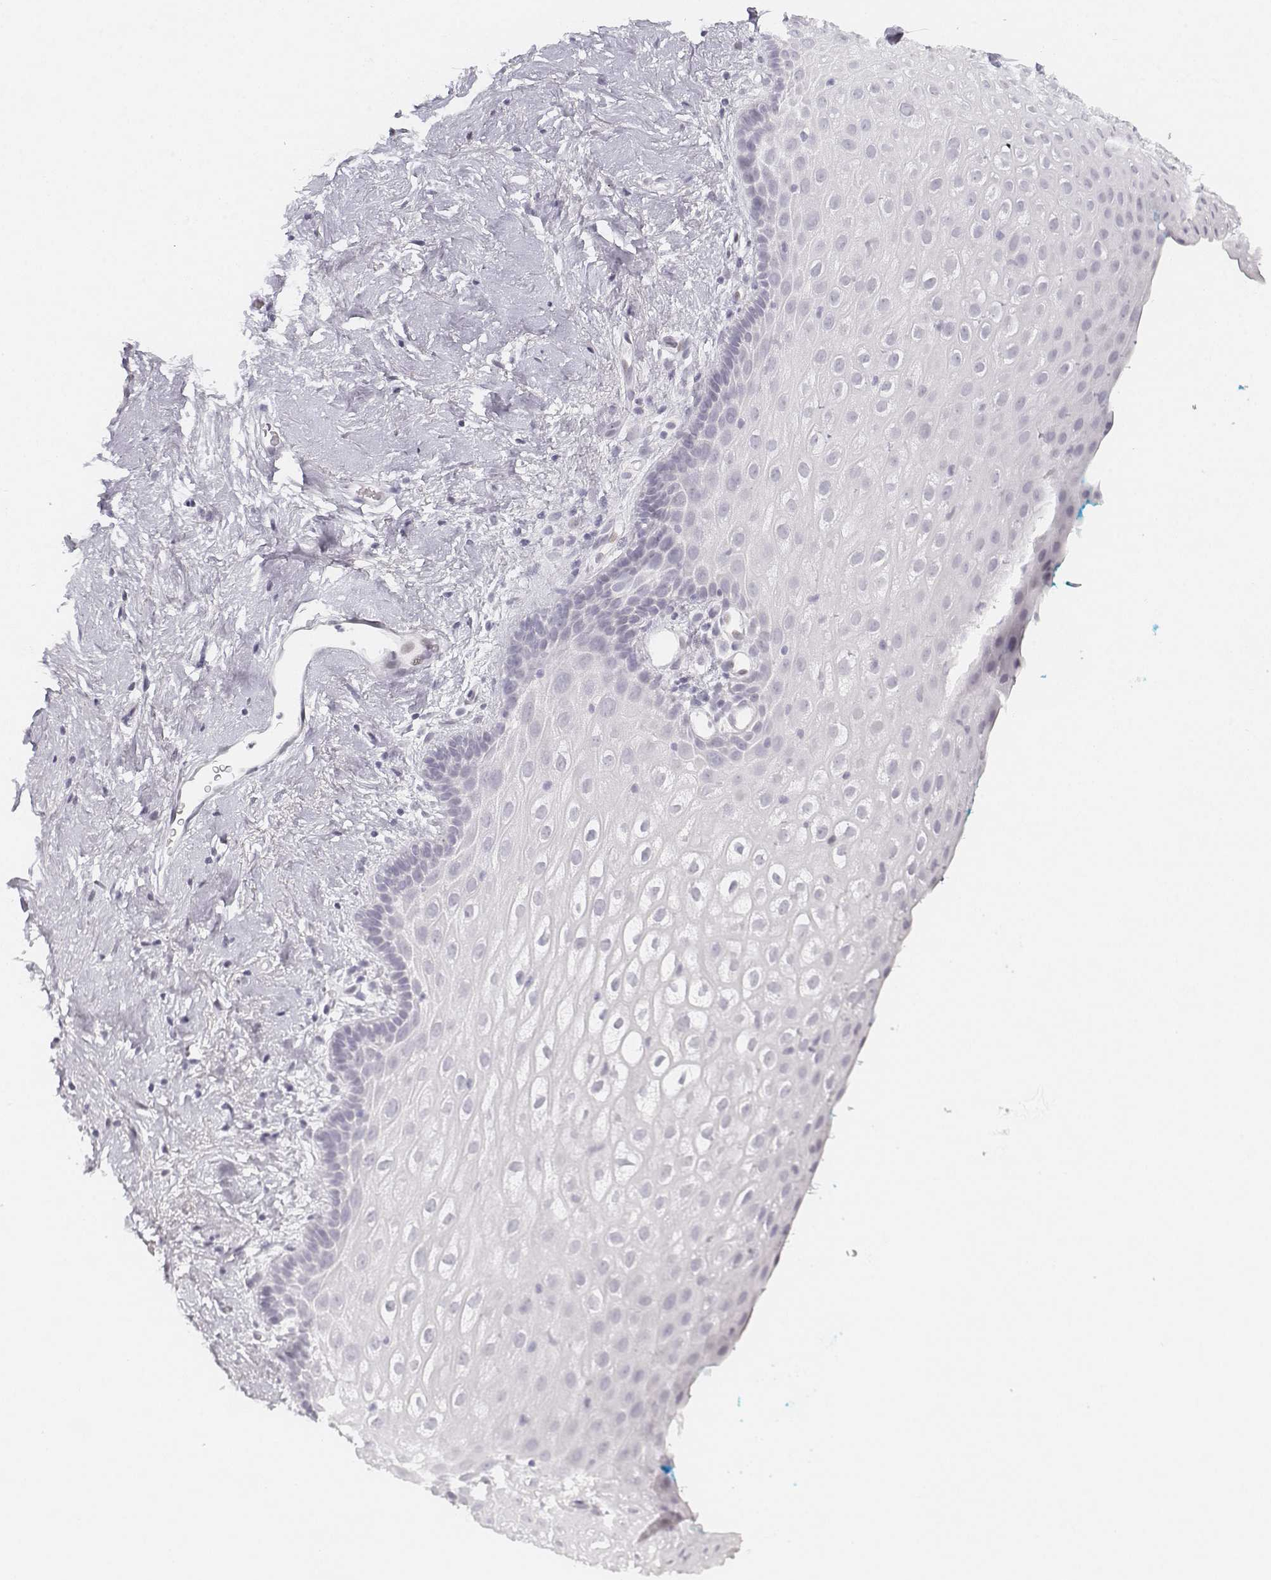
{"staining": {"intensity": "negative", "quantity": "none", "location": "none"}, "tissue": "vagina", "cell_type": "Squamous epithelial cells", "image_type": "normal", "snomed": [{"axis": "morphology", "description": "Normal tissue, NOS"}, {"axis": "morphology", "description": "Adenocarcinoma, NOS"}, {"axis": "topography", "description": "Rectum"}, {"axis": "topography", "description": "Vagina"}, {"axis": "topography", "description": "Peripheral nerve tissue"}], "caption": "Immunohistochemistry (IHC) histopathology image of benign vagina: human vagina stained with DAB (3,3'-diaminobenzidine) exhibits no significant protein expression in squamous epithelial cells.", "gene": "KRTAP2", "patient": {"sex": "female", "age": 71}}